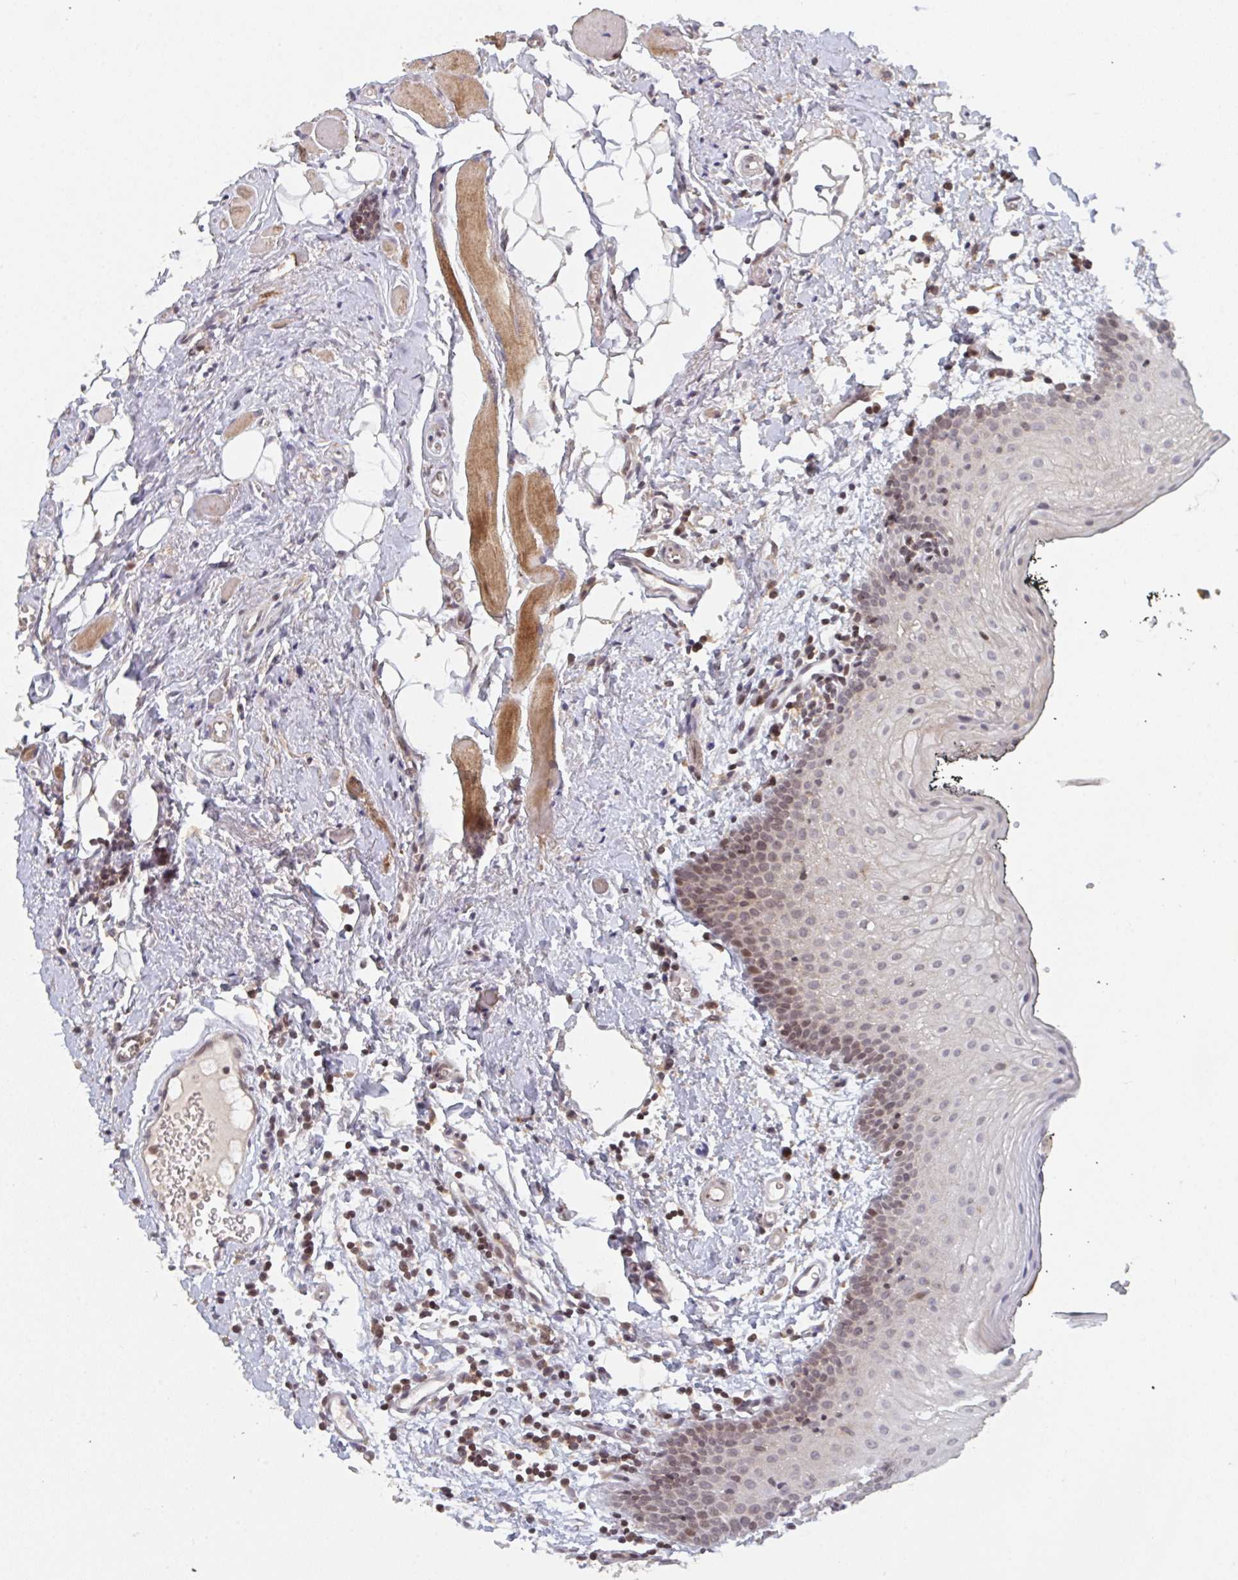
{"staining": {"intensity": "weak", "quantity": "25%-75%", "location": "nuclear"}, "tissue": "oral mucosa", "cell_type": "Squamous epithelial cells", "image_type": "normal", "snomed": [{"axis": "morphology", "description": "Normal tissue, NOS"}, {"axis": "morphology", "description": "Squamous cell carcinoma, NOS"}, {"axis": "topography", "description": "Oral tissue"}, {"axis": "topography", "description": "Head-Neck"}], "caption": "A brown stain labels weak nuclear positivity of a protein in squamous epithelial cells of unremarkable oral mucosa. The staining was performed using DAB (3,3'-diaminobenzidine), with brown indicating positive protein expression. Nuclei are stained blue with hematoxylin.", "gene": "DCST1", "patient": {"sex": "male", "age": 58}}